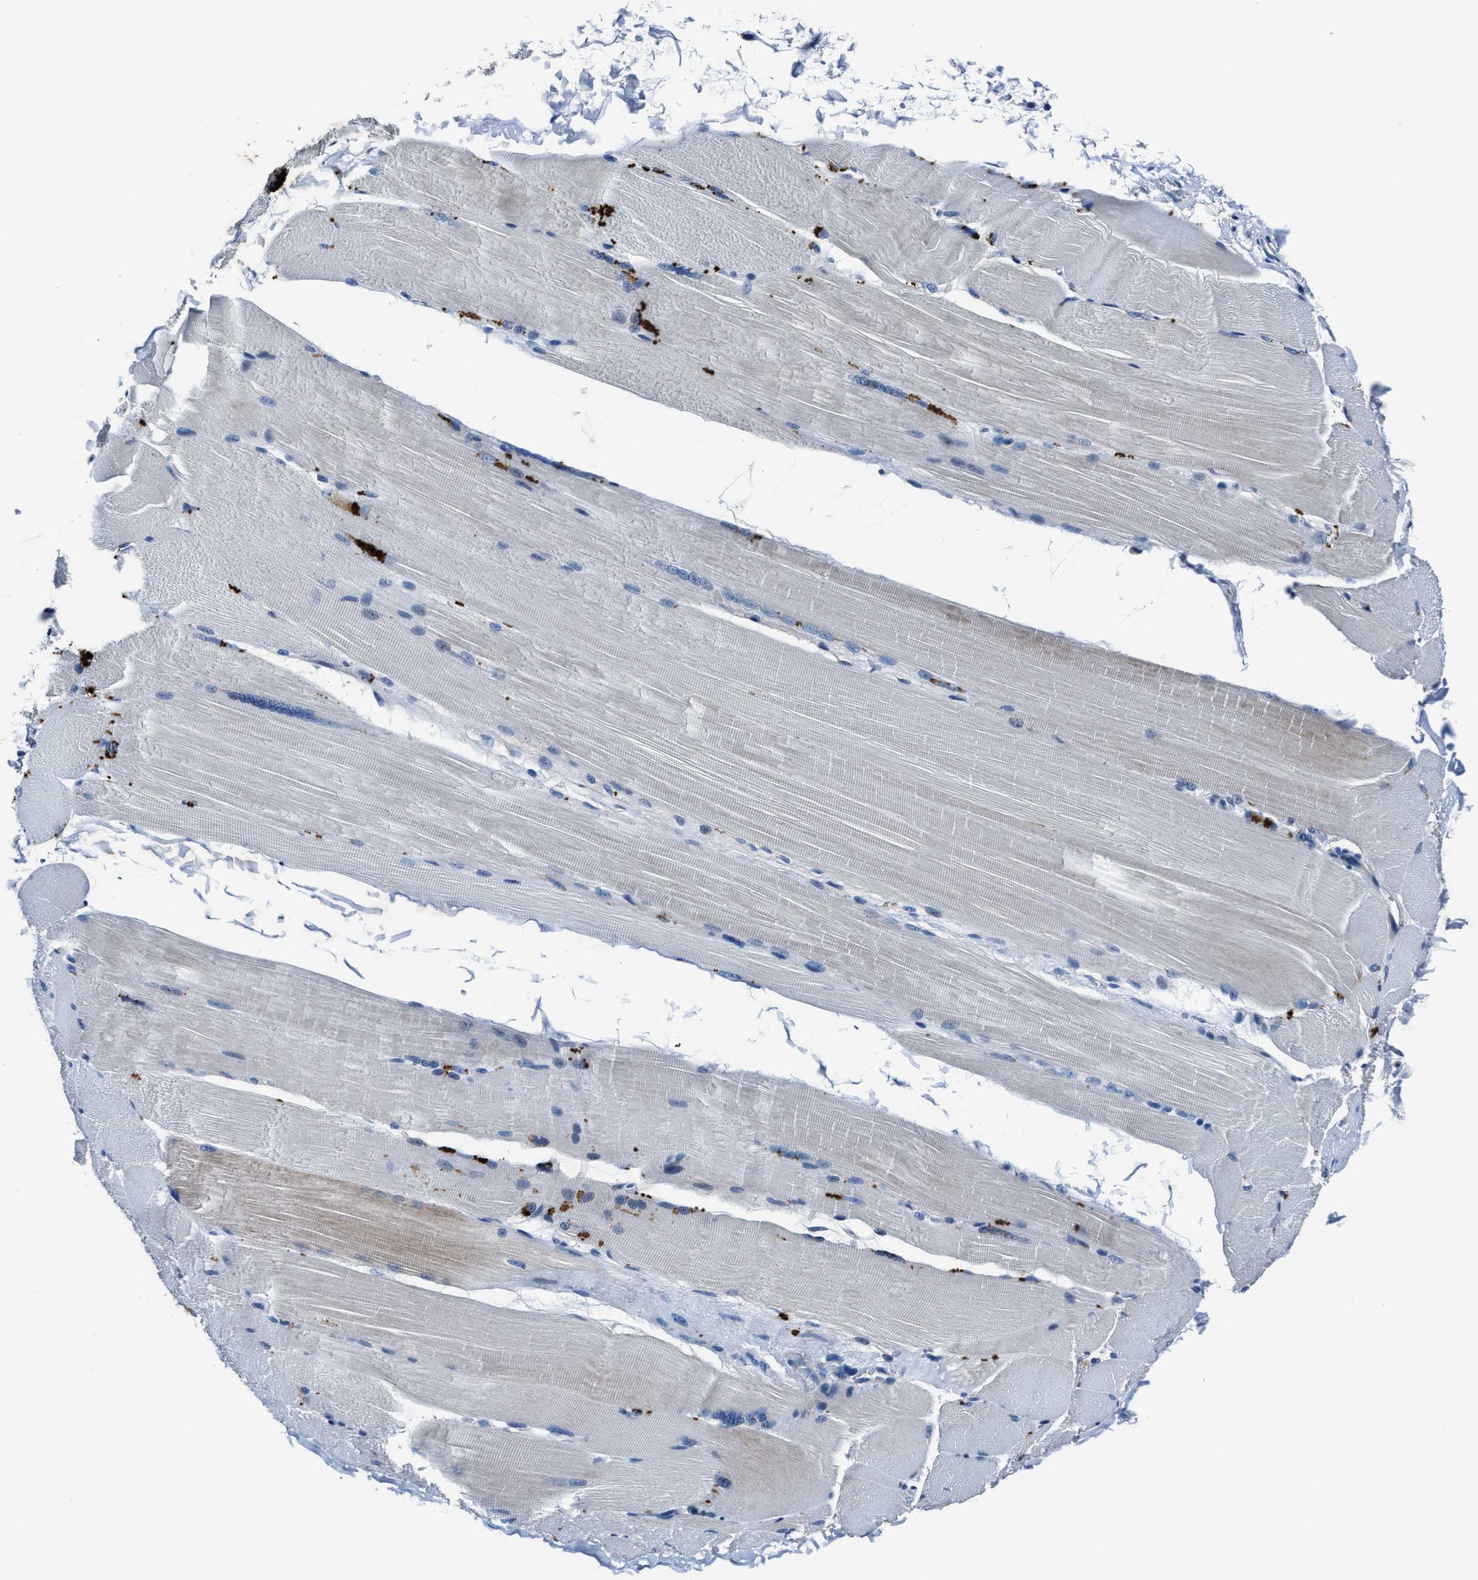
{"staining": {"intensity": "negative", "quantity": "none", "location": "none"}, "tissue": "skeletal muscle", "cell_type": "Myocytes", "image_type": "normal", "snomed": [{"axis": "morphology", "description": "Normal tissue, NOS"}, {"axis": "topography", "description": "Skin"}, {"axis": "topography", "description": "Skeletal muscle"}], "caption": "Immunohistochemical staining of unremarkable skeletal muscle shows no significant positivity in myocytes. (DAB IHC with hematoxylin counter stain).", "gene": "NACAD", "patient": {"sex": "male", "age": 83}}